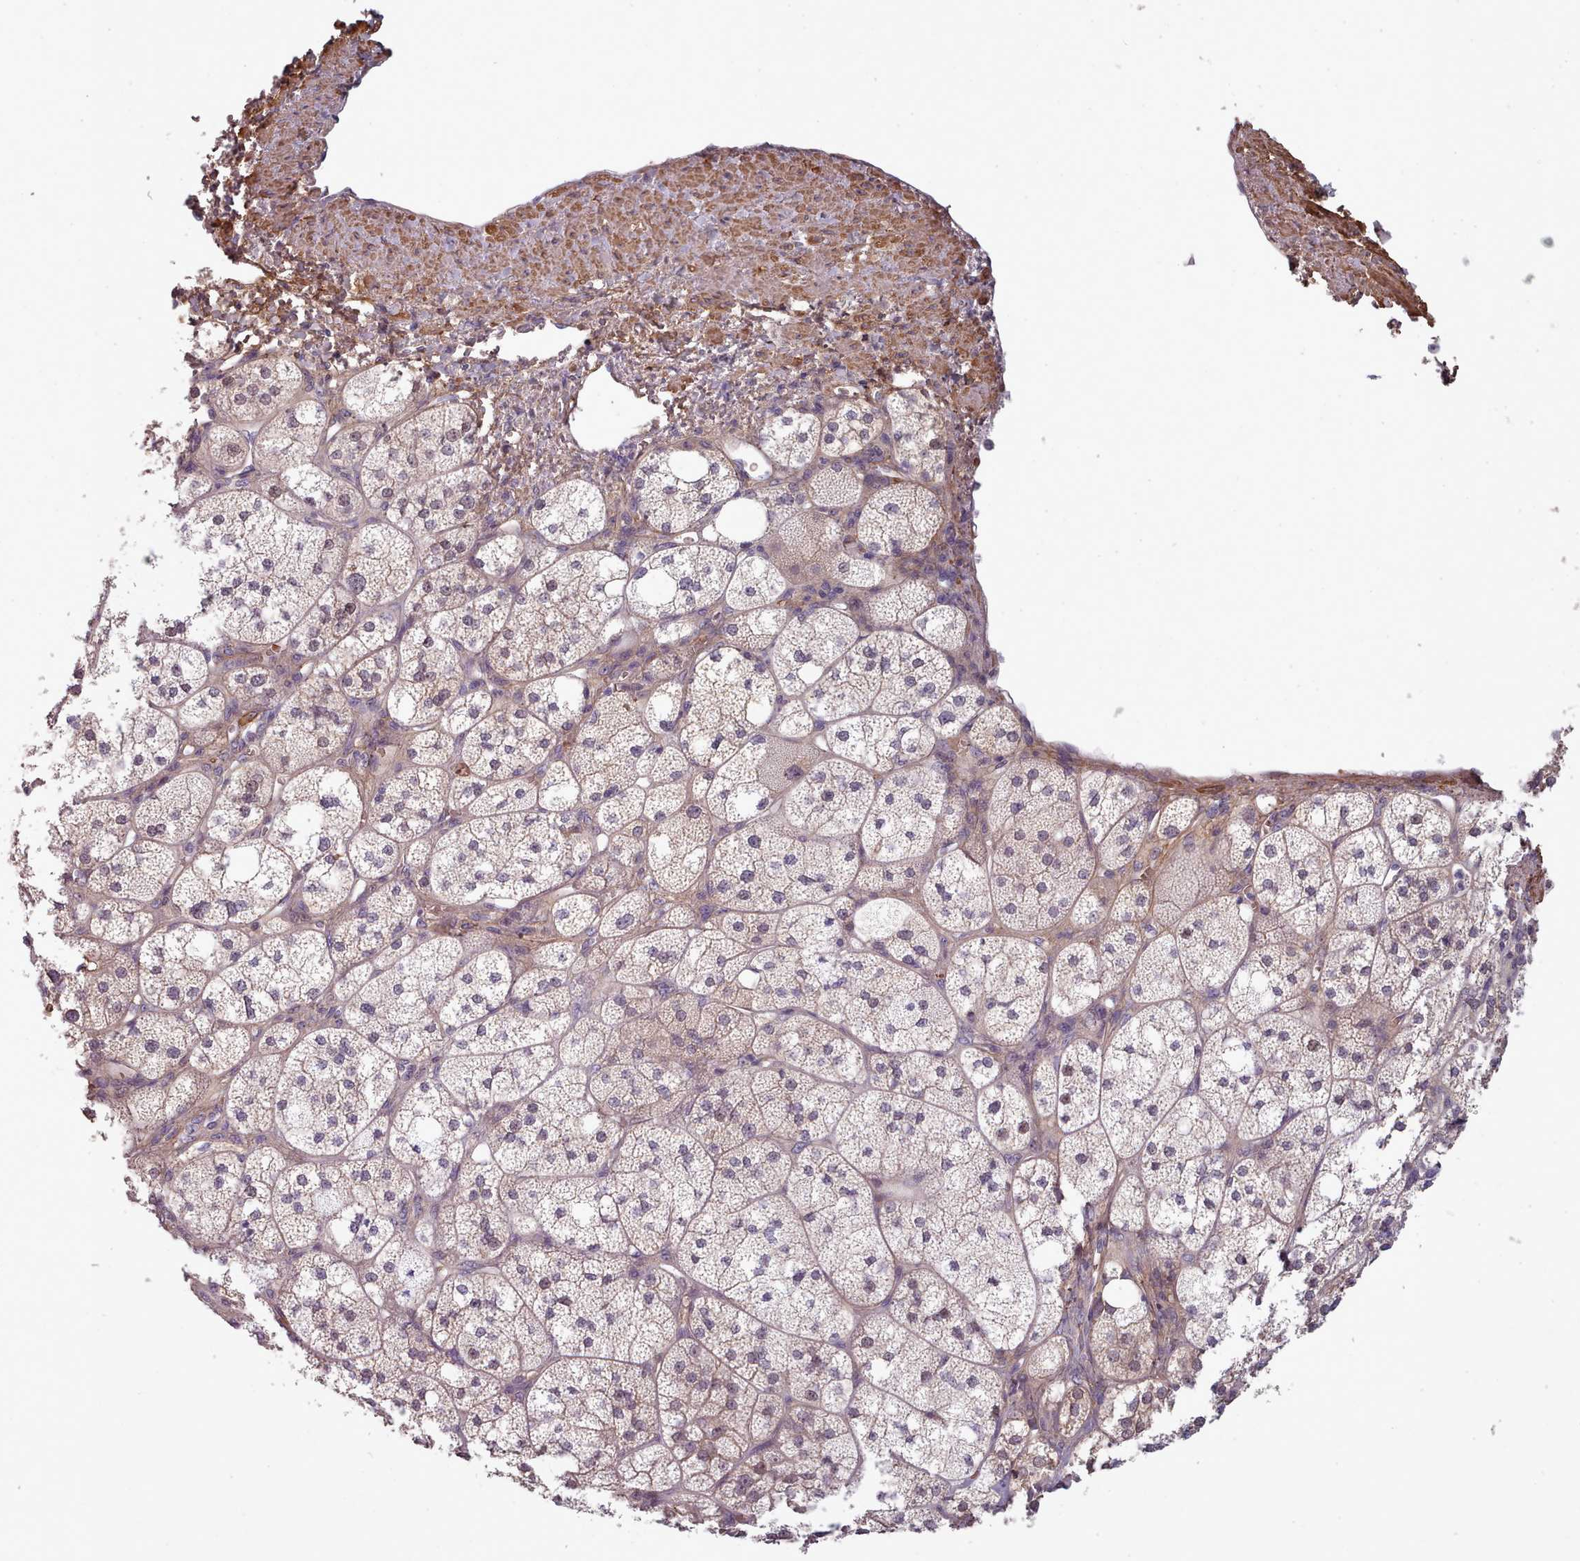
{"staining": {"intensity": "moderate", "quantity": "<25%", "location": "cytoplasmic/membranous,nuclear"}, "tissue": "adrenal gland", "cell_type": "Glandular cells", "image_type": "normal", "snomed": [{"axis": "morphology", "description": "Normal tissue, NOS"}, {"axis": "topography", "description": "Adrenal gland"}], "caption": "Adrenal gland stained with IHC exhibits moderate cytoplasmic/membranous,nuclear expression in approximately <25% of glandular cells. (Stains: DAB (3,3'-diaminobenzidine) in brown, nuclei in blue, Microscopy: brightfield microscopy at high magnification).", "gene": "CLNS1A", "patient": {"sex": "male", "age": 61}}